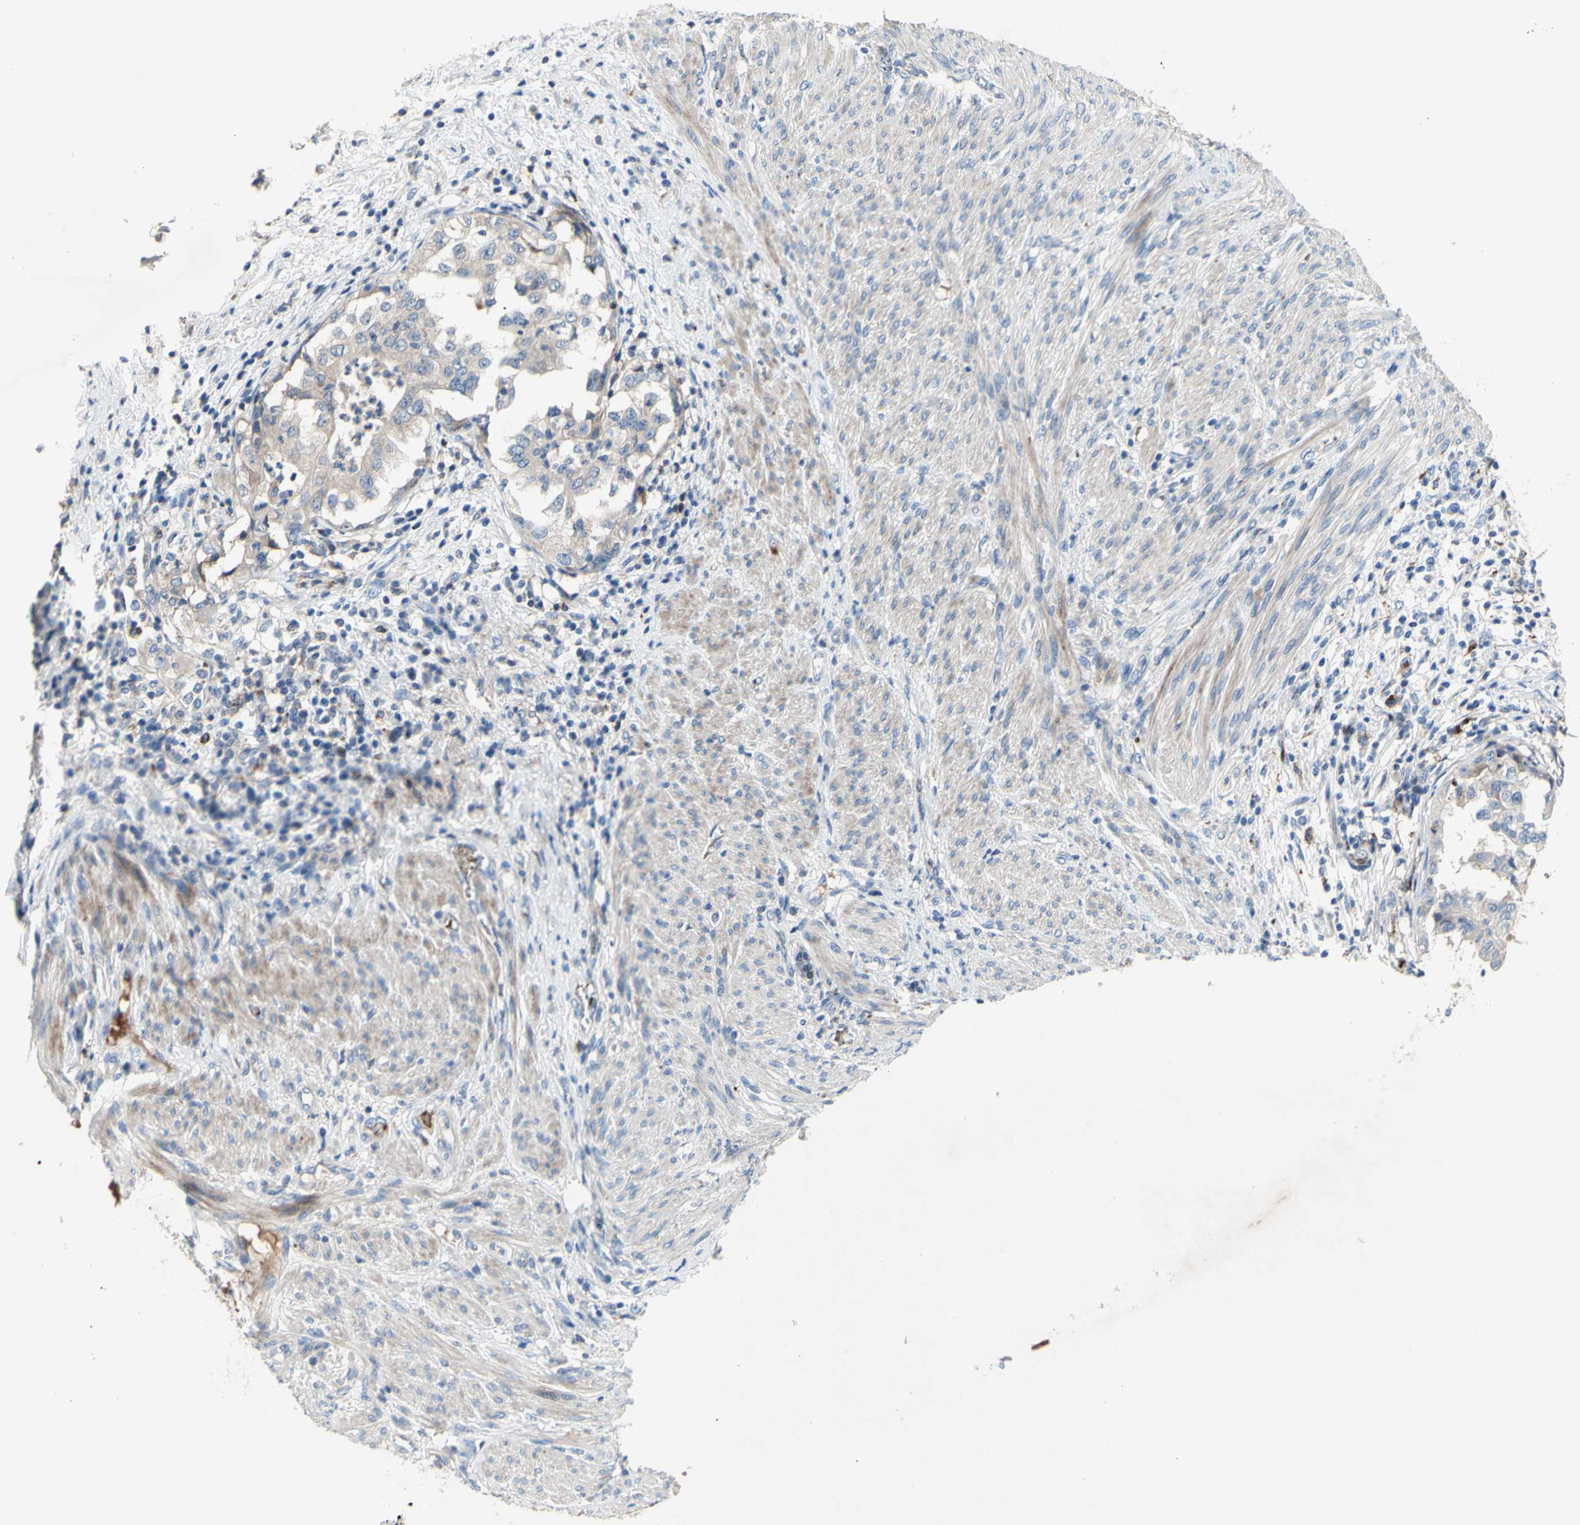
{"staining": {"intensity": "weak", "quantity": "25%-75%", "location": "cytoplasmic/membranous"}, "tissue": "endometrial cancer", "cell_type": "Tumor cells", "image_type": "cancer", "snomed": [{"axis": "morphology", "description": "Adenocarcinoma, NOS"}, {"axis": "topography", "description": "Endometrium"}], "caption": "Human adenocarcinoma (endometrial) stained for a protein (brown) reveals weak cytoplasmic/membranous positive expression in about 25%-75% of tumor cells.", "gene": "CDON", "patient": {"sex": "female", "age": 85}}